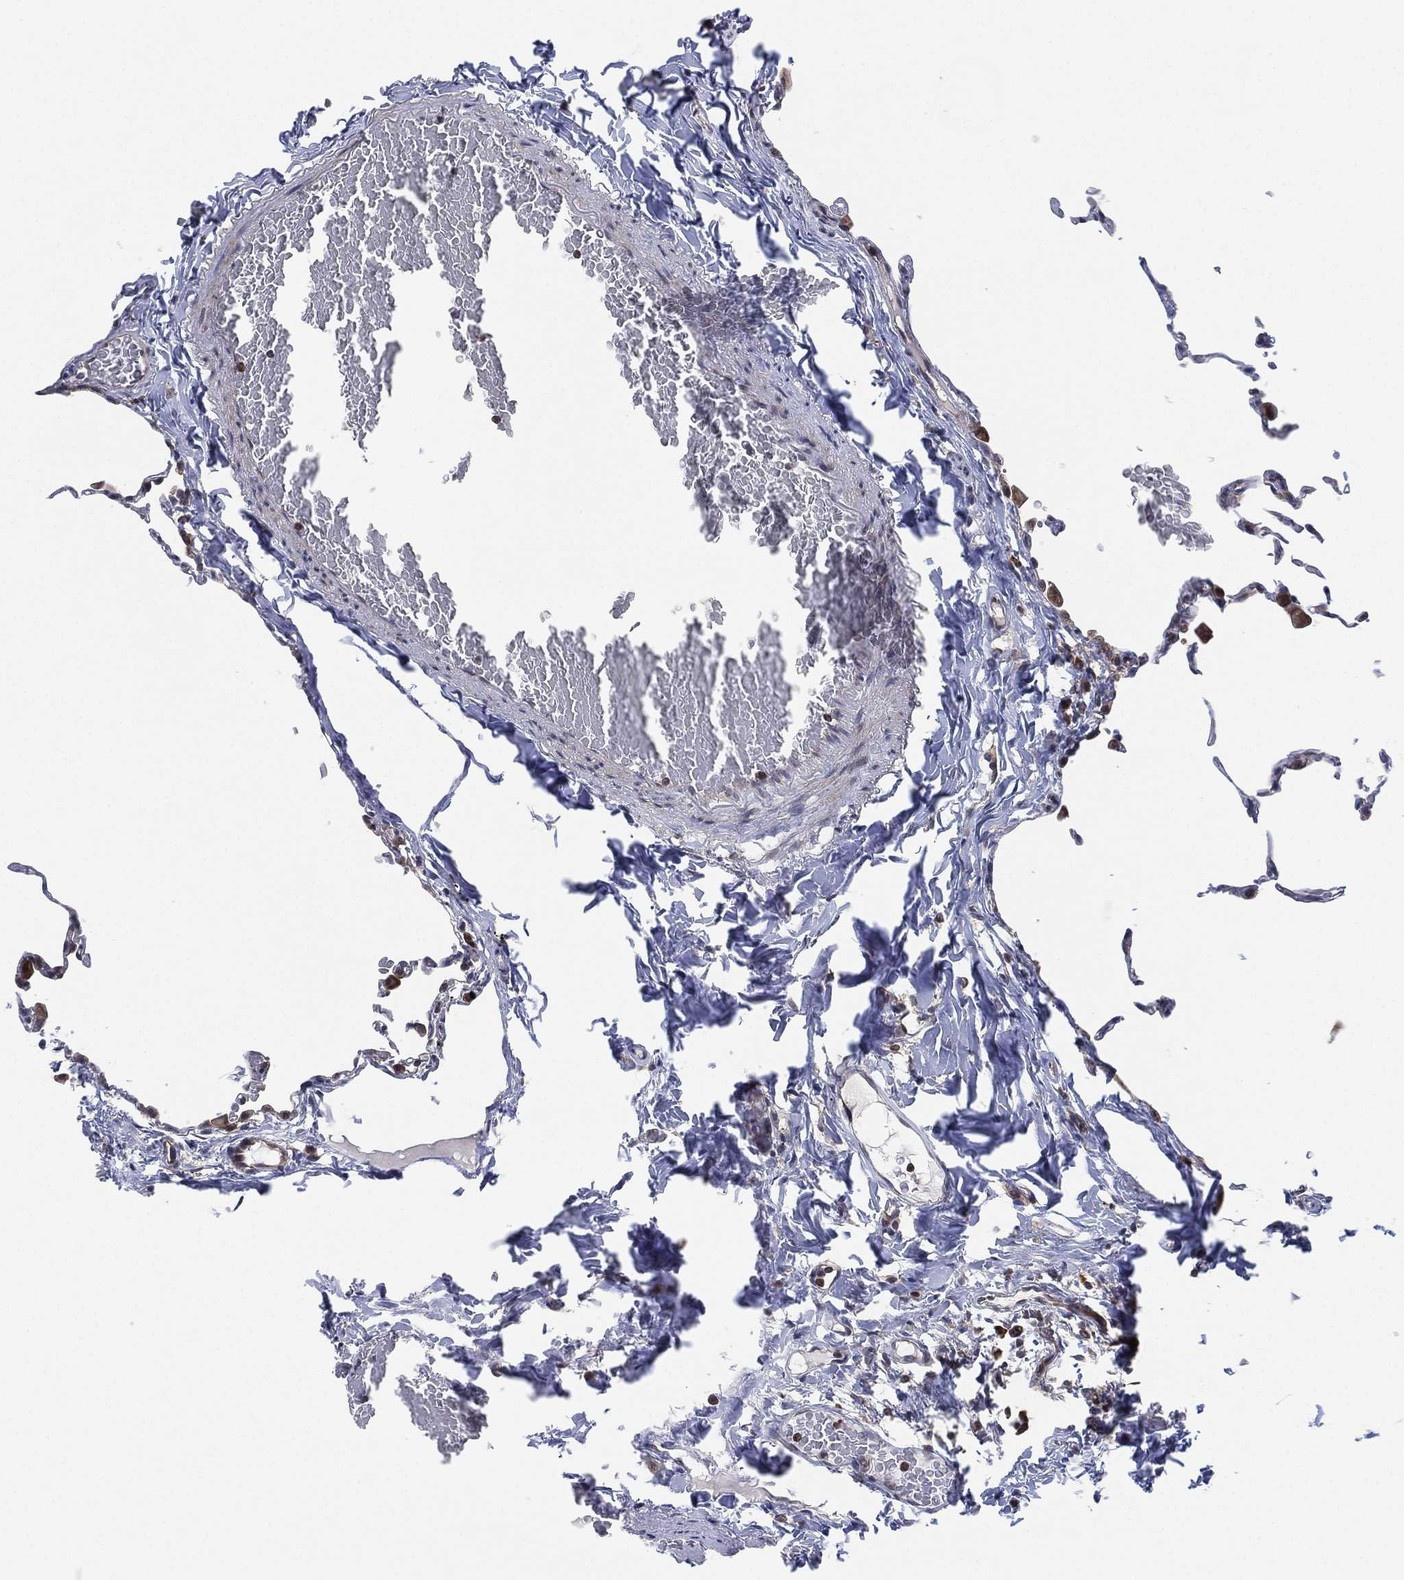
{"staining": {"intensity": "moderate", "quantity": "<25%", "location": "nuclear"}, "tissue": "lung", "cell_type": "Alveolar cells", "image_type": "normal", "snomed": [{"axis": "morphology", "description": "Normal tissue, NOS"}, {"axis": "topography", "description": "Lung"}], "caption": "Human lung stained with a protein marker demonstrates moderate staining in alveolar cells.", "gene": "TMCO1", "patient": {"sex": "female", "age": 57}}